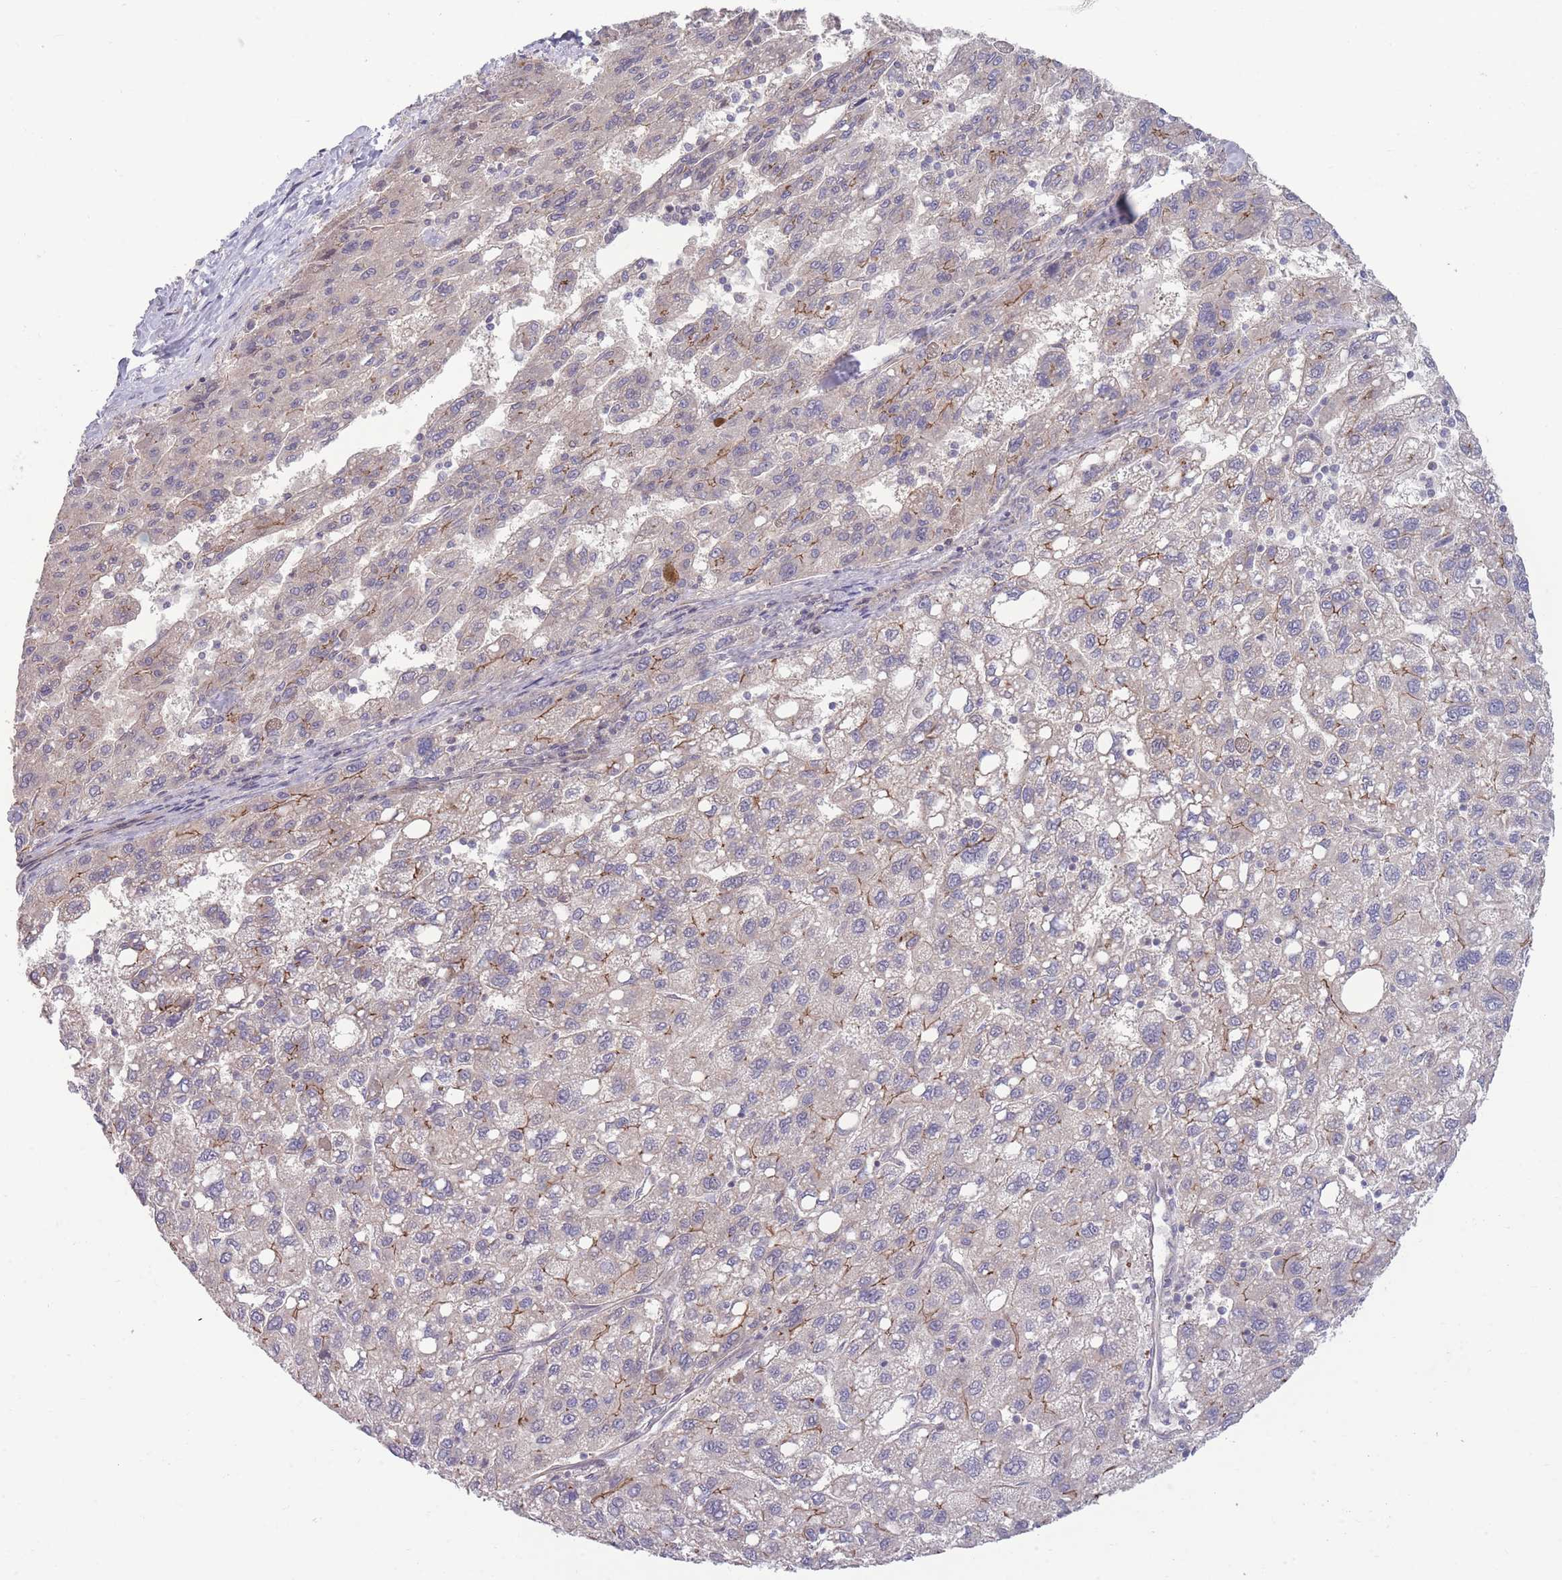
{"staining": {"intensity": "negative", "quantity": "none", "location": "none"}, "tissue": "liver cancer", "cell_type": "Tumor cells", "image_type": "cancer", "snomed": [{"axis": "morphology", "description": "Carcinoma, Hepatocellular, NOS"}, {"axis": "topography", "description": "Liver"}], "caption": "There is no significant expression in tumor cells of liver cancer.", "gene": "RIC8A", "patient": {"sex": "female", "age": 82}}